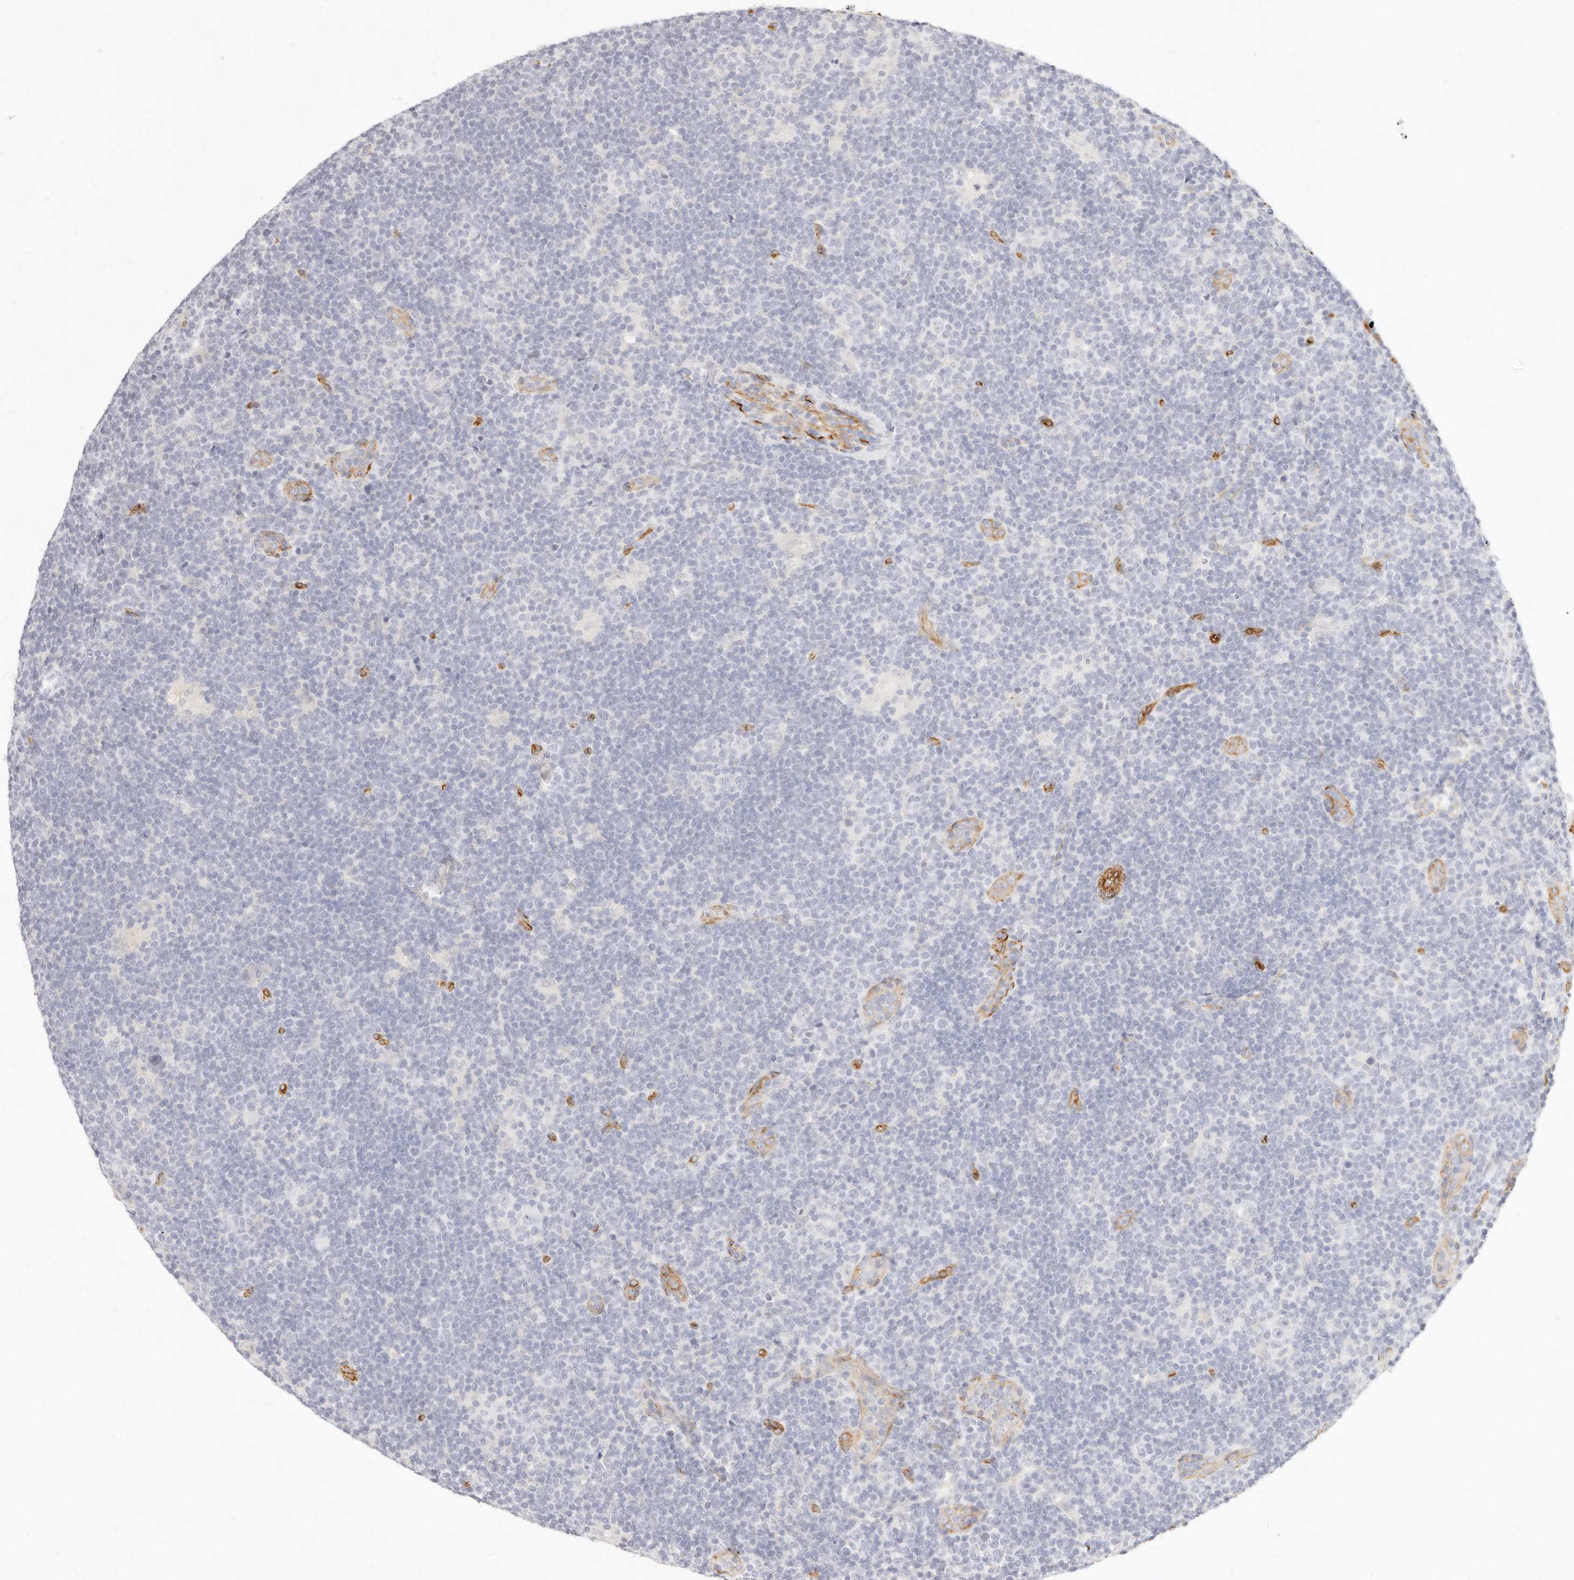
{"staining": {"intensity": "negative", "quantity": "none", "location": "none"}, "tissue": "lymphoma", "cell_type": "Tumor cells", "image_type": "cancer", "snomed": [{"axis": "morphology", "description": "Hodgkin's disease, NOS"}, {"axis": "topography", "description": "Lymph node"}], "caption": "Hodgkin's disease was stained to show a protein in brown. There is no significant positivity in tumor cells.", "gene": "NUS1", "patient": {"sex": "female", "age": 57}}